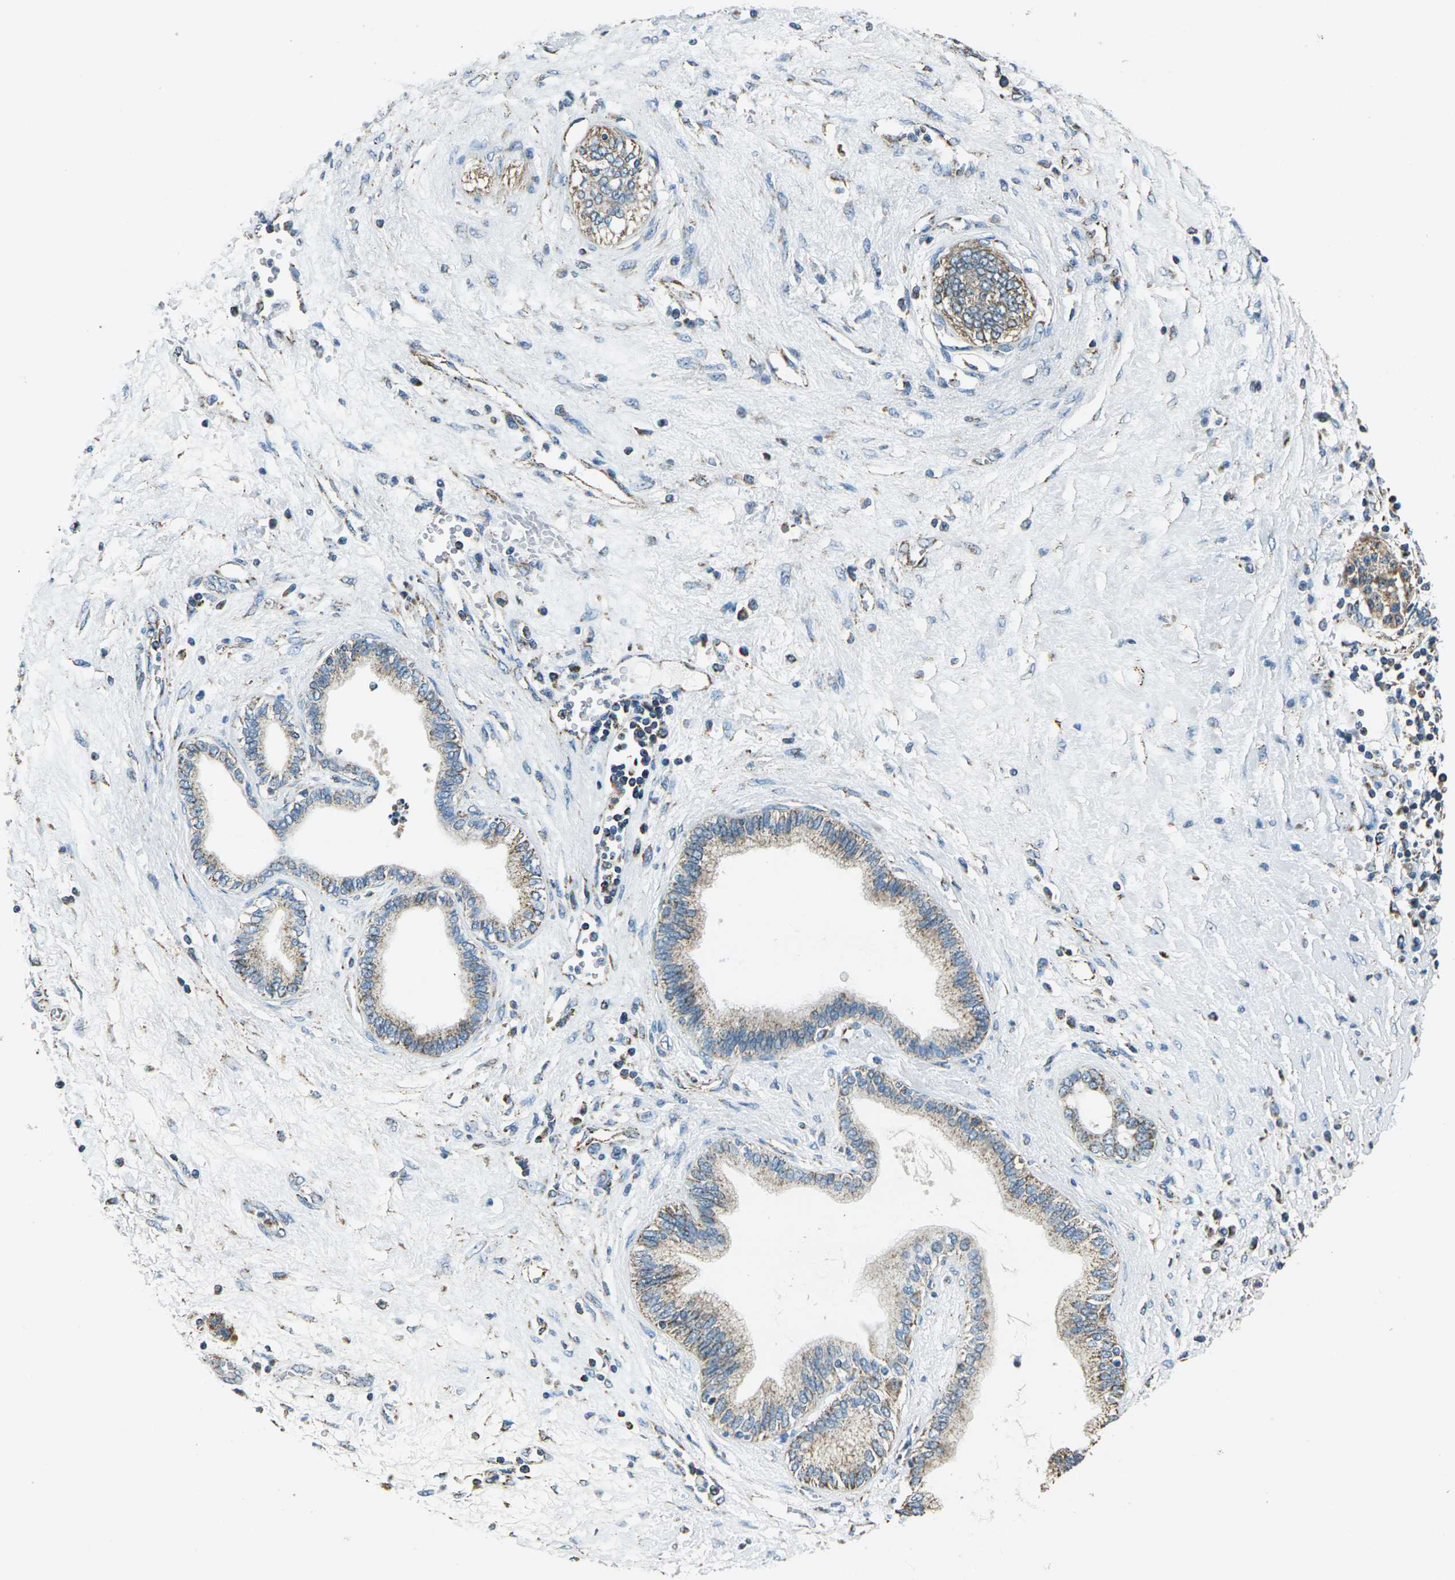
{"staining": {"intensity": "weak", "quantity": "25%-75%", "location": "cytoplasmic/membranous"}, "tissue": "pancreatic cancer", "cell_type": "Tumor cells", "image_type": "cancer", "snomed": [{"axis": "morphology", "description": "Adenocarcinoma, NOS"}, {"axis": "topography", "description": "Pancreas"}], "caption": "High-magnification brightfield microscopy of adenocarcinoma (pancreatic) stained with DAB (brown) and counterstained with hematoxylin (blue). tumor cells exhibit weak cytoplasmic/membranous staining is present in about25%-75% of cells.", "gene": "IRF3", "patient": {"sex": "female", "age": 70}}